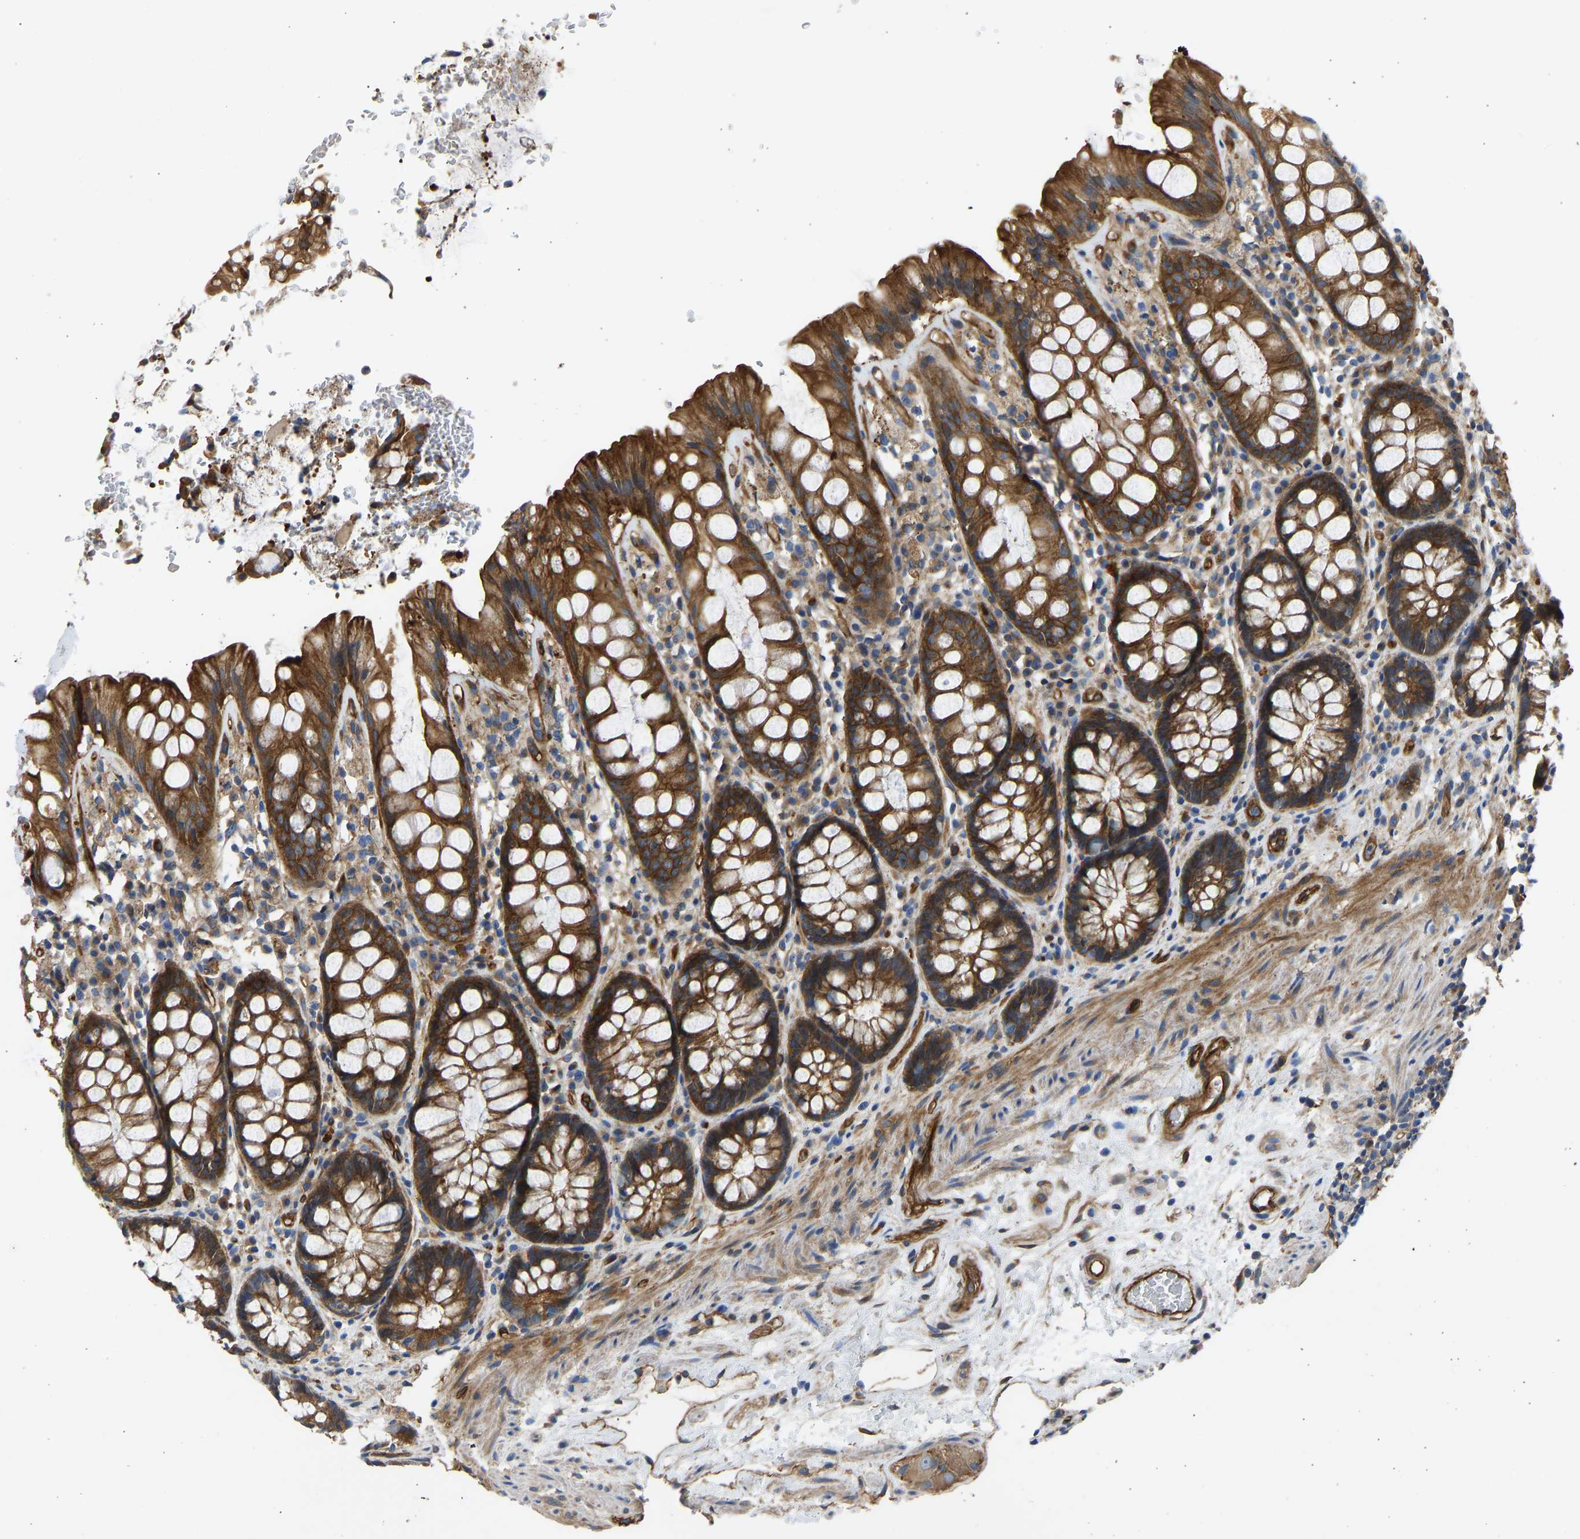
{"staining": {"intensity": "strong", "quantity": ">75%", "location": "cytoplasmic/membranous"}, "tissue": "rectum", "cell_type": "Glandular cells", "image_type": "normal", "snomed": [{"axis": "morphology", "description": "Normal tissue, NOS"}, {"axis": "topography", "description": "Rectum"}], "caption": "High-power microscopy captured an immunohistochemistry micrograph of unremarkable rectum, revealing strong cytoplasmic/membranous staining in approximately >75% of glandular cells. (brown staining indicates protein expression, while blue staining denotes nuclei).", "gene": "MYO1C", "patient": {"sex": "male", "age": 64}}